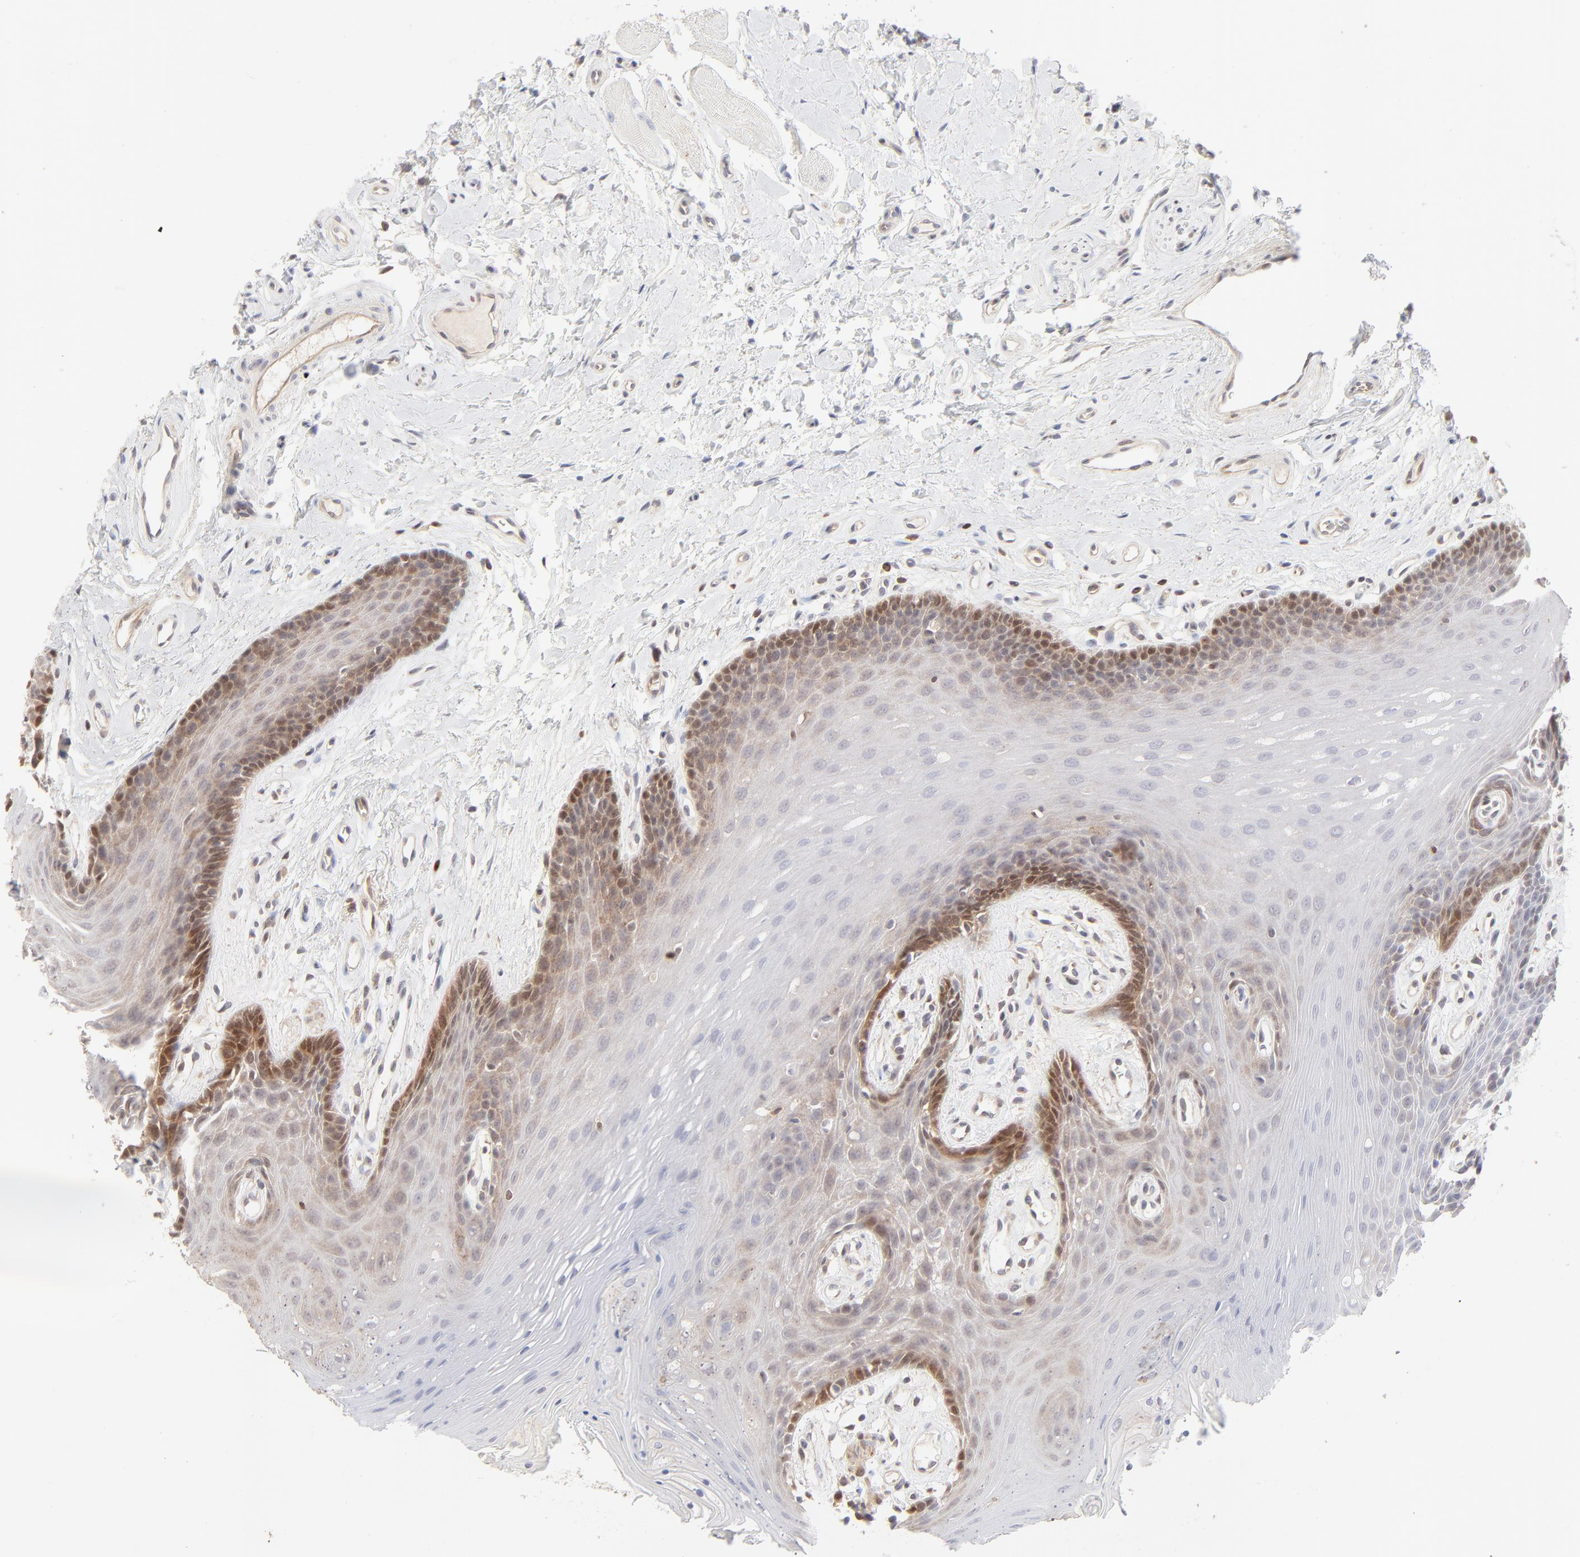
{"staining": {"intensity": "weak", "quantity": "<25%", "location": "cytoplasmic/membranous,nuclear"}, "tissue": "oral mucosa", "cell_type": "Squamous epithelial cells", "image_type": "normal", "snomed": [{"axis": "morphology", "description": "Normal tissue, NOS"}, {"axis": "topography", "description": "Oral tissue"}], "caption": "Histopathology image shows no significant protein positivity in squamous epithelial cells of unremarkable oral mucosa.", "gene": "CDK6", "patient": {"sex": "male", "age": 62}}